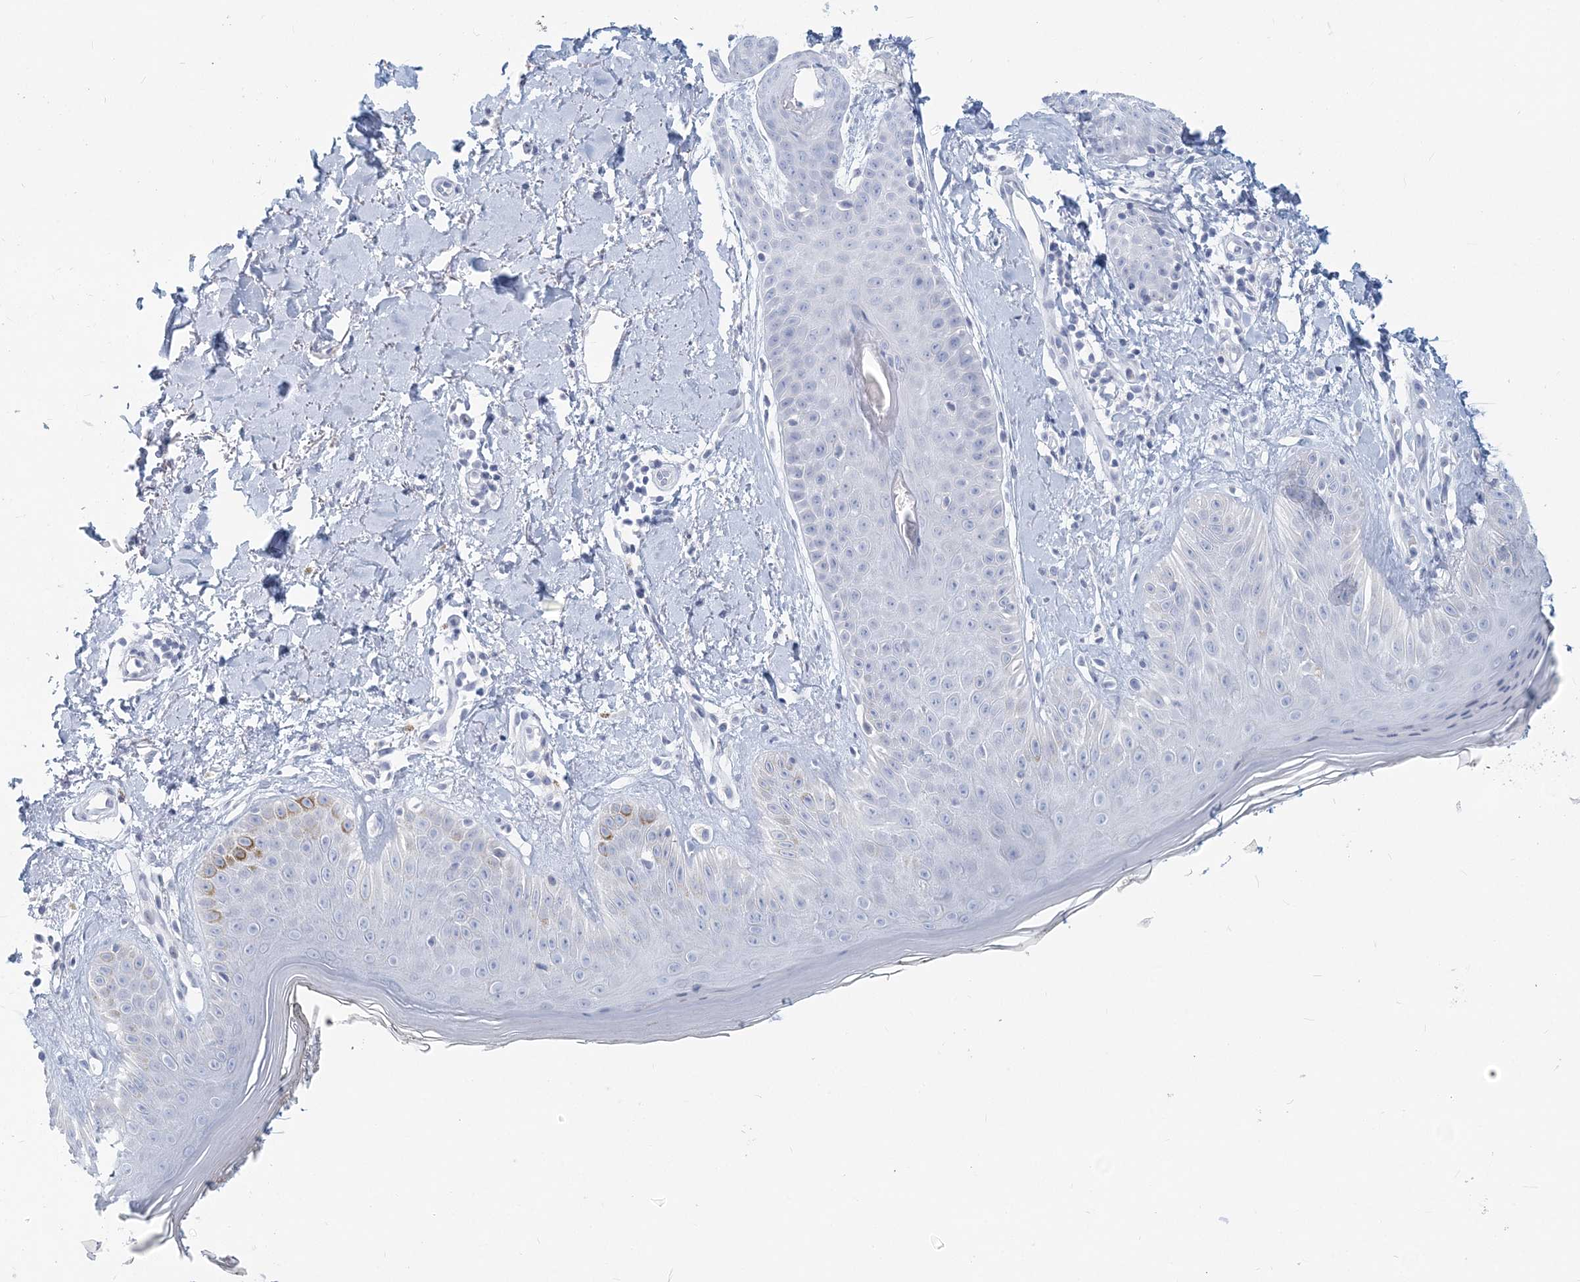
{"staining": {"intensity": "negative", "quantity": "none", "location": "none"}, "tissue": "skin", "cell_type": "Fibroblasts", "image_type": "normal", "snomed": [{"axis": "morphology", "description": "Normal tissue, NOS"}, {"axis": "topography", "description": "Skin"}], "caption": "This photomicrograph is of normal skin stained with IHC to label a protein in brown with the nuclei are counter-stained blue. There is no positivity in fibroblasts.", "gene": "CSN1S1", "patient": {"sex": "female", "age": 64}}